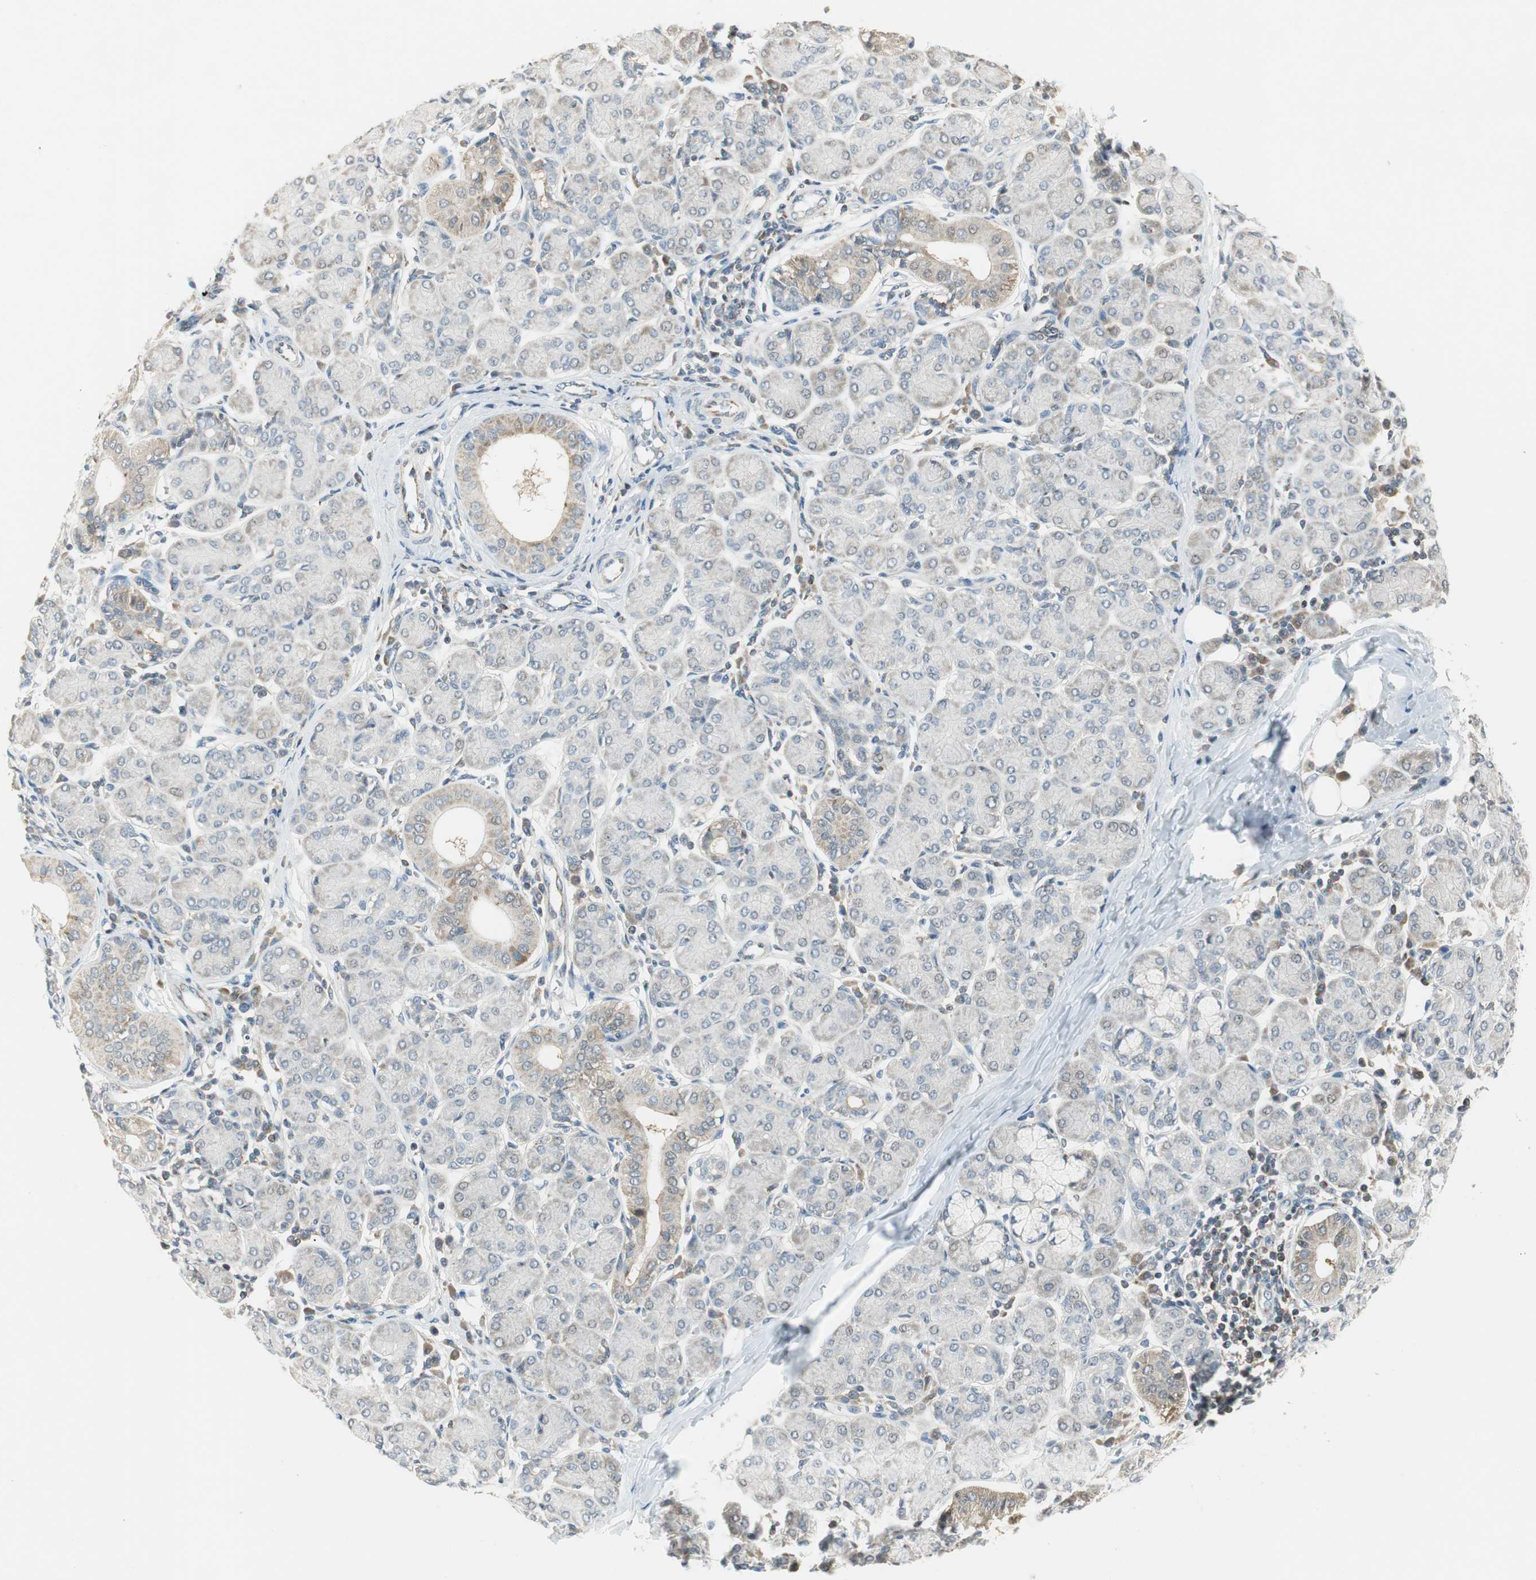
{"staining": {"intensity": "moderate", "quantity": "25%-75%", "location": "cytoplasmic/membranous"}, "tissue": "salivary gland", "cell_type": "Glandular cells", "image_type": "normal", "snomed": [{"axis": "morphology", "description": "Normal tissue, NOS"}, {"axis": "morphology", "description": "Inflammation, NOS"}, {"axis": "topography", "description": "Lymph node"}, {"axis": "topography", "description": "Salivary gland"}], "caption": "Immunohistochemistry (IHC) (DAB (3,3'-diaminobenzidine)) staining of unremarkable salivary gland exhibits moderate cytoplasmic/membranous protein staining in about 25%-75% of glandular cells. (Stains: DAB (3,3'-diaminobenzidine) in brown, nuclei in blue, Microscopy: brightfield microscopy at high magnification).", "gene": "USP2", "patient": {"sex": "male", "age": 3}}